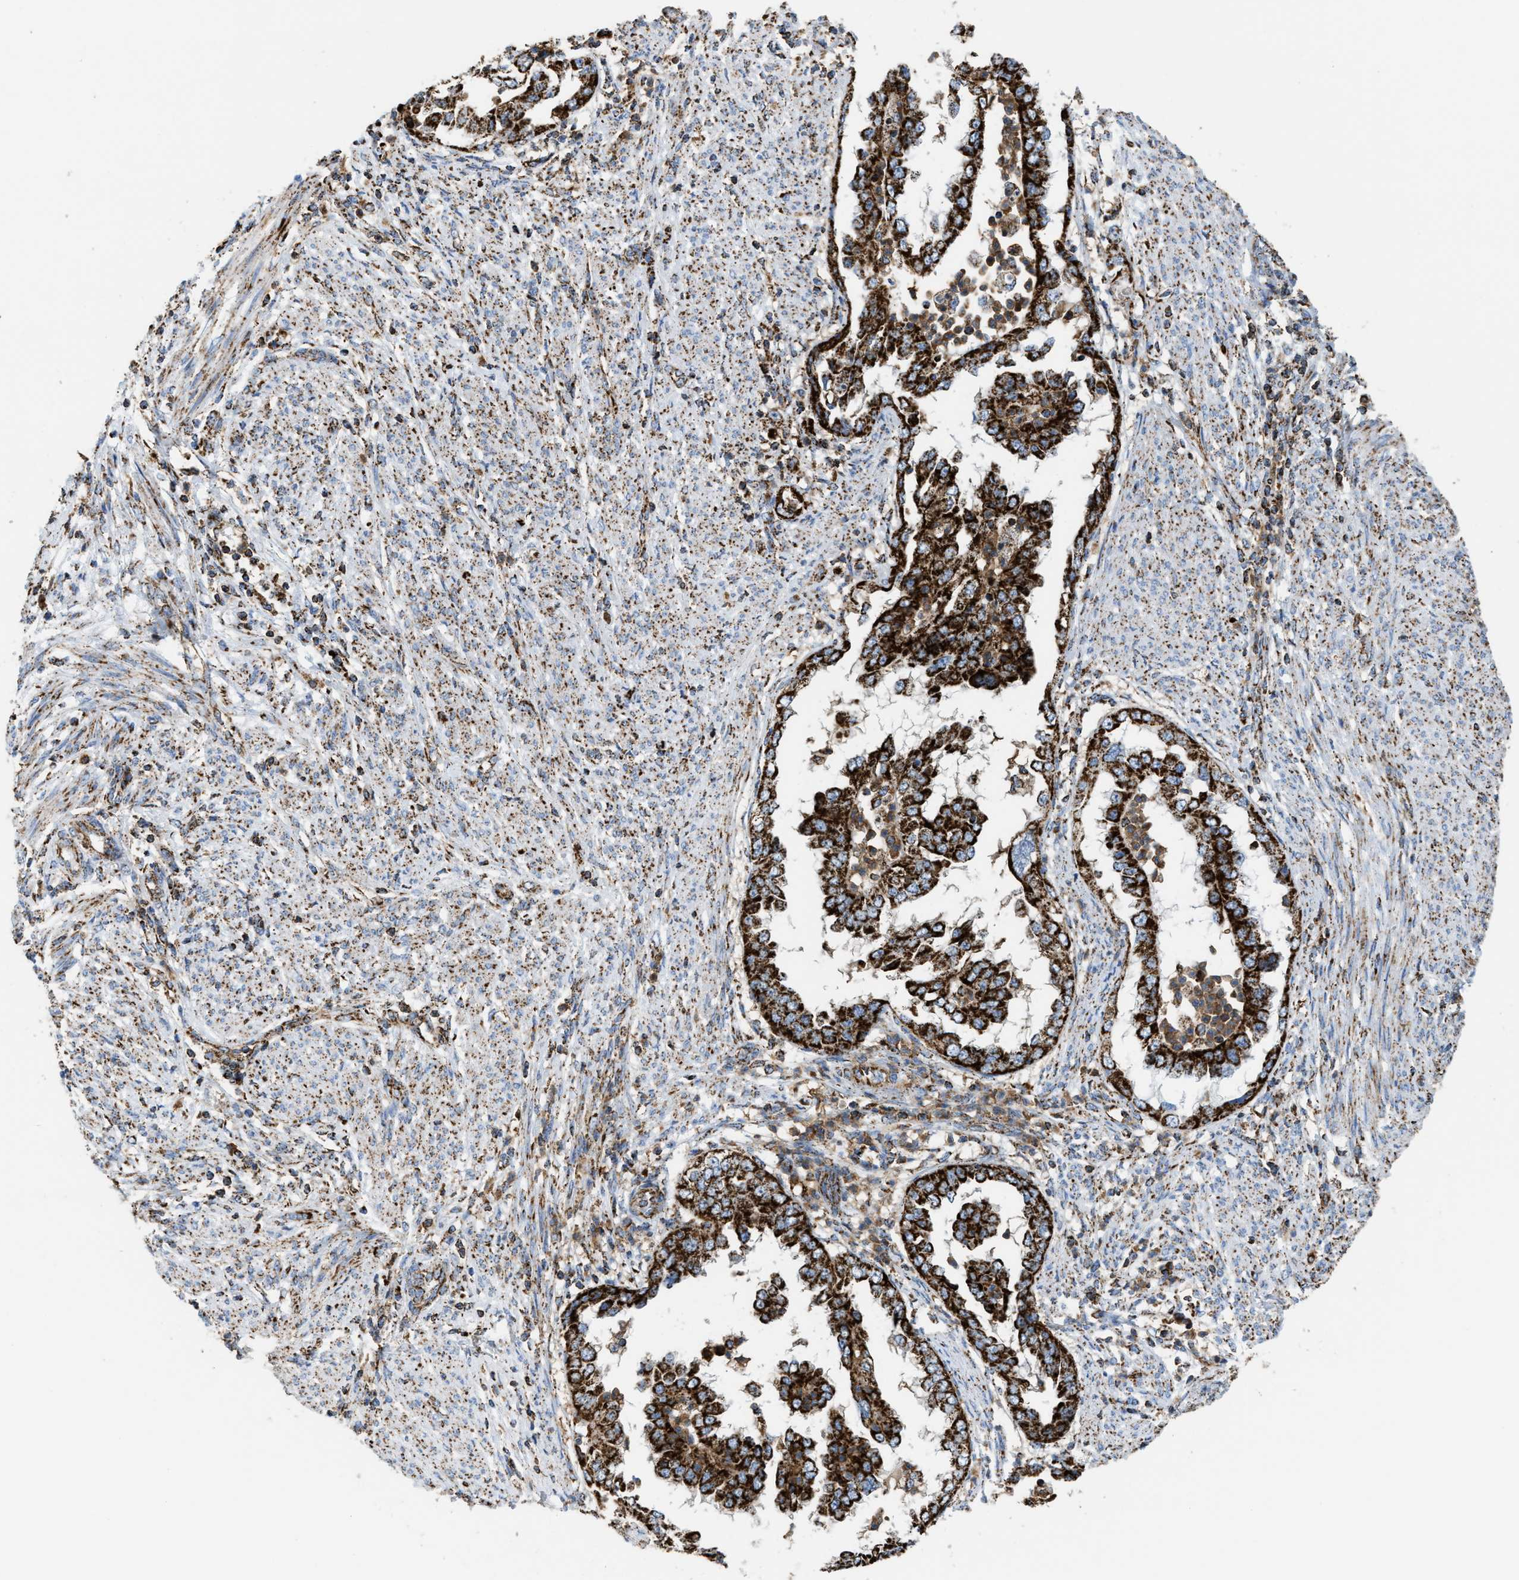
{"staining": {"intensity": "strong", "quantity": ">75%", "location": "cytoplasmic/membranous"}, "tissue": "endometrial cancer", "cell_type": "Tumor cells", "image_type": "cancer", "snomed": [{"axis": "morphology", "description": "Adenocarcinoma, NOS"}, {"axis": "topography", "description": "Endometrium"}], "caption": "Strong cytoplasmic/membranous staining is appreciated in approximately >75% of tumor cells in endometrial cancer.", "gene": "ECHS1", "patient": {"sex": "female", "age": 85}}